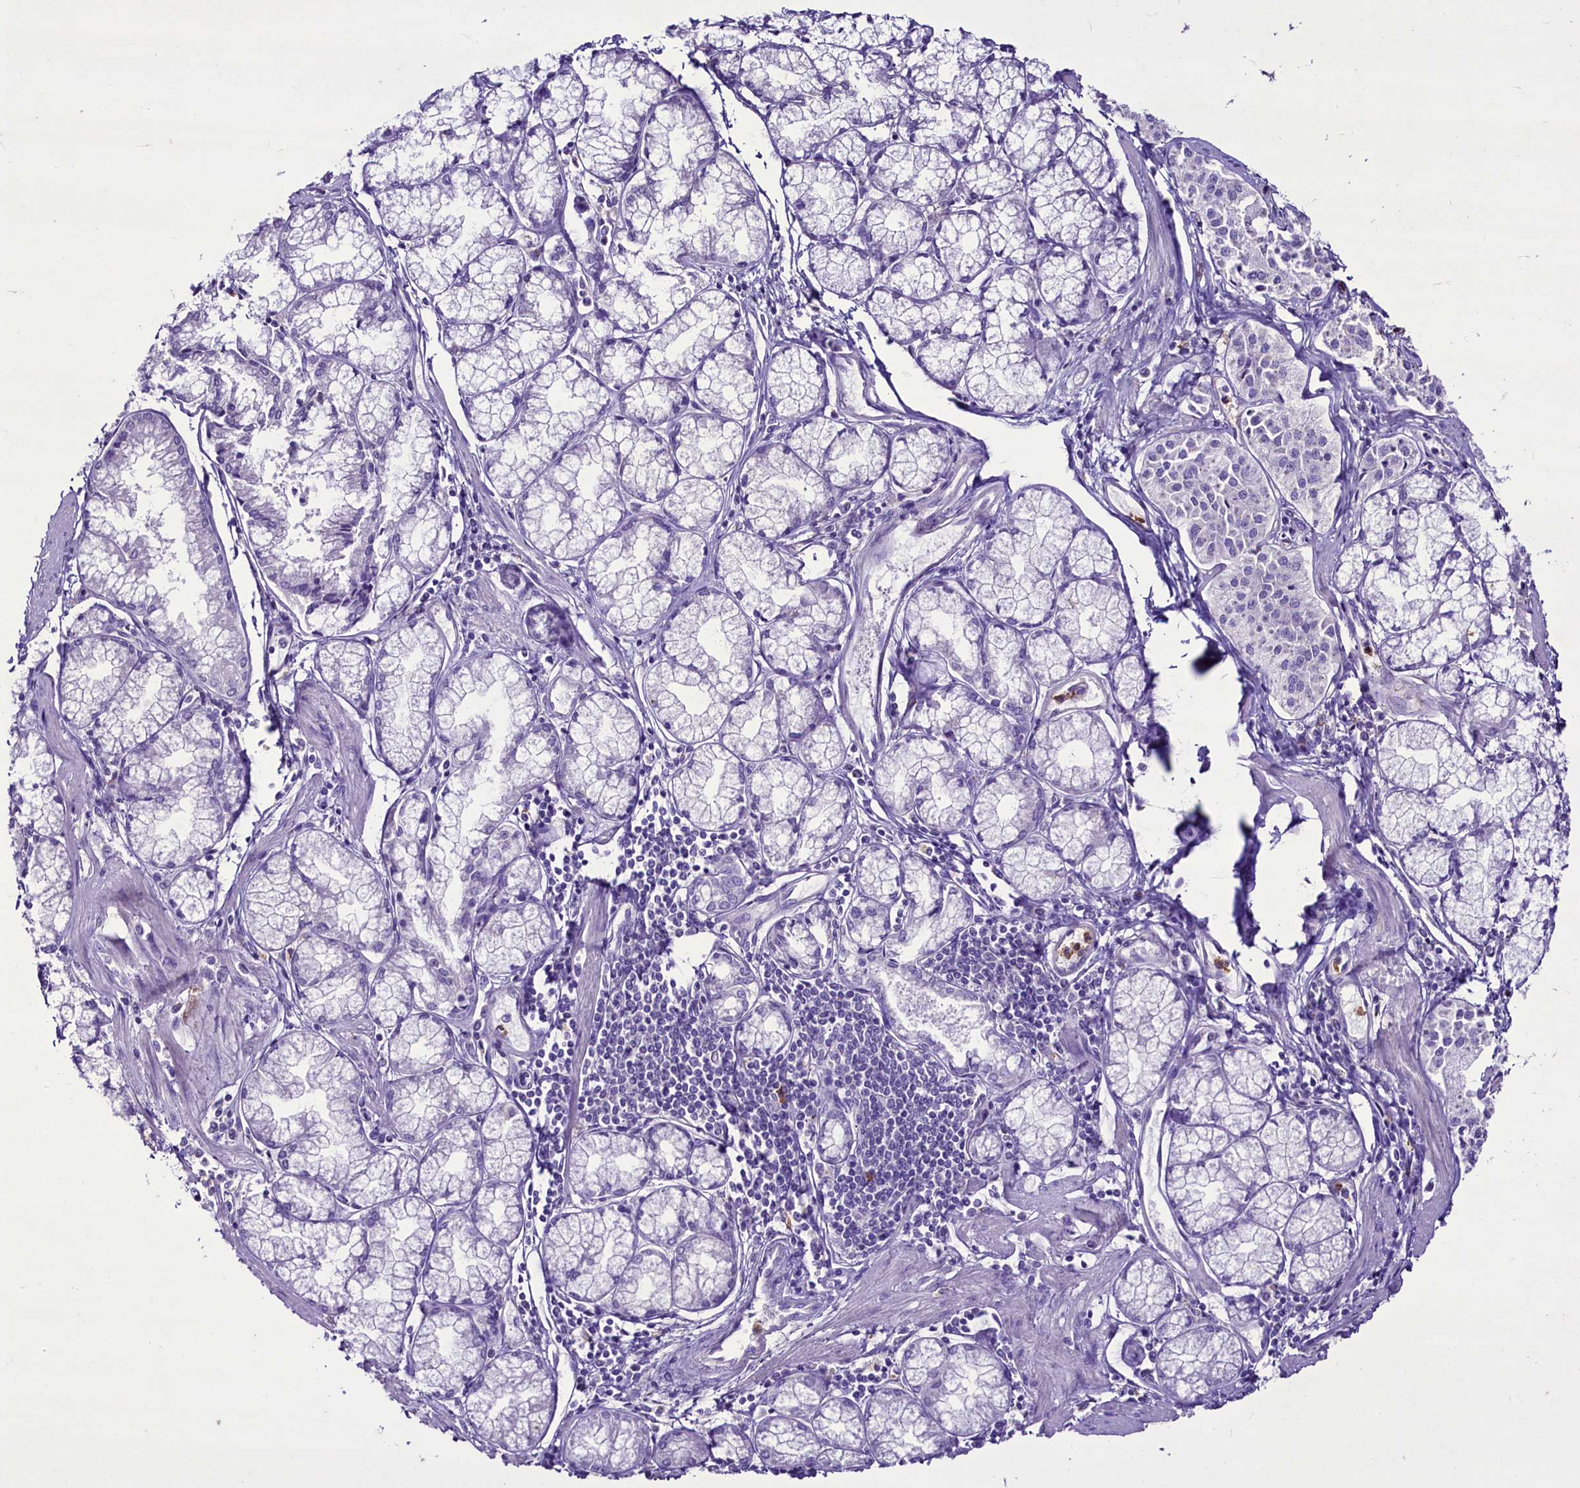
{"staining": {"intensity": "negative", "quantity": "none", "location": "none"}, "tissue": "pancreatic cancer", "cell_type": "Tumor cells", "image_type": "cancer", "snomed": [{"axis": "morphology", "description": "Adenocarcinoma, NOS"}, {"axis": "topography", "description": "Pancreas"}], "caption": "This micrograph is of pancreatic cancer stained with IHC to label a protein in brown with the nuclei are counter-stained blue. There is no positivity in tumor cells.", "gene": "FAM209B", "patient": {"sex": "female", "age": 50}}